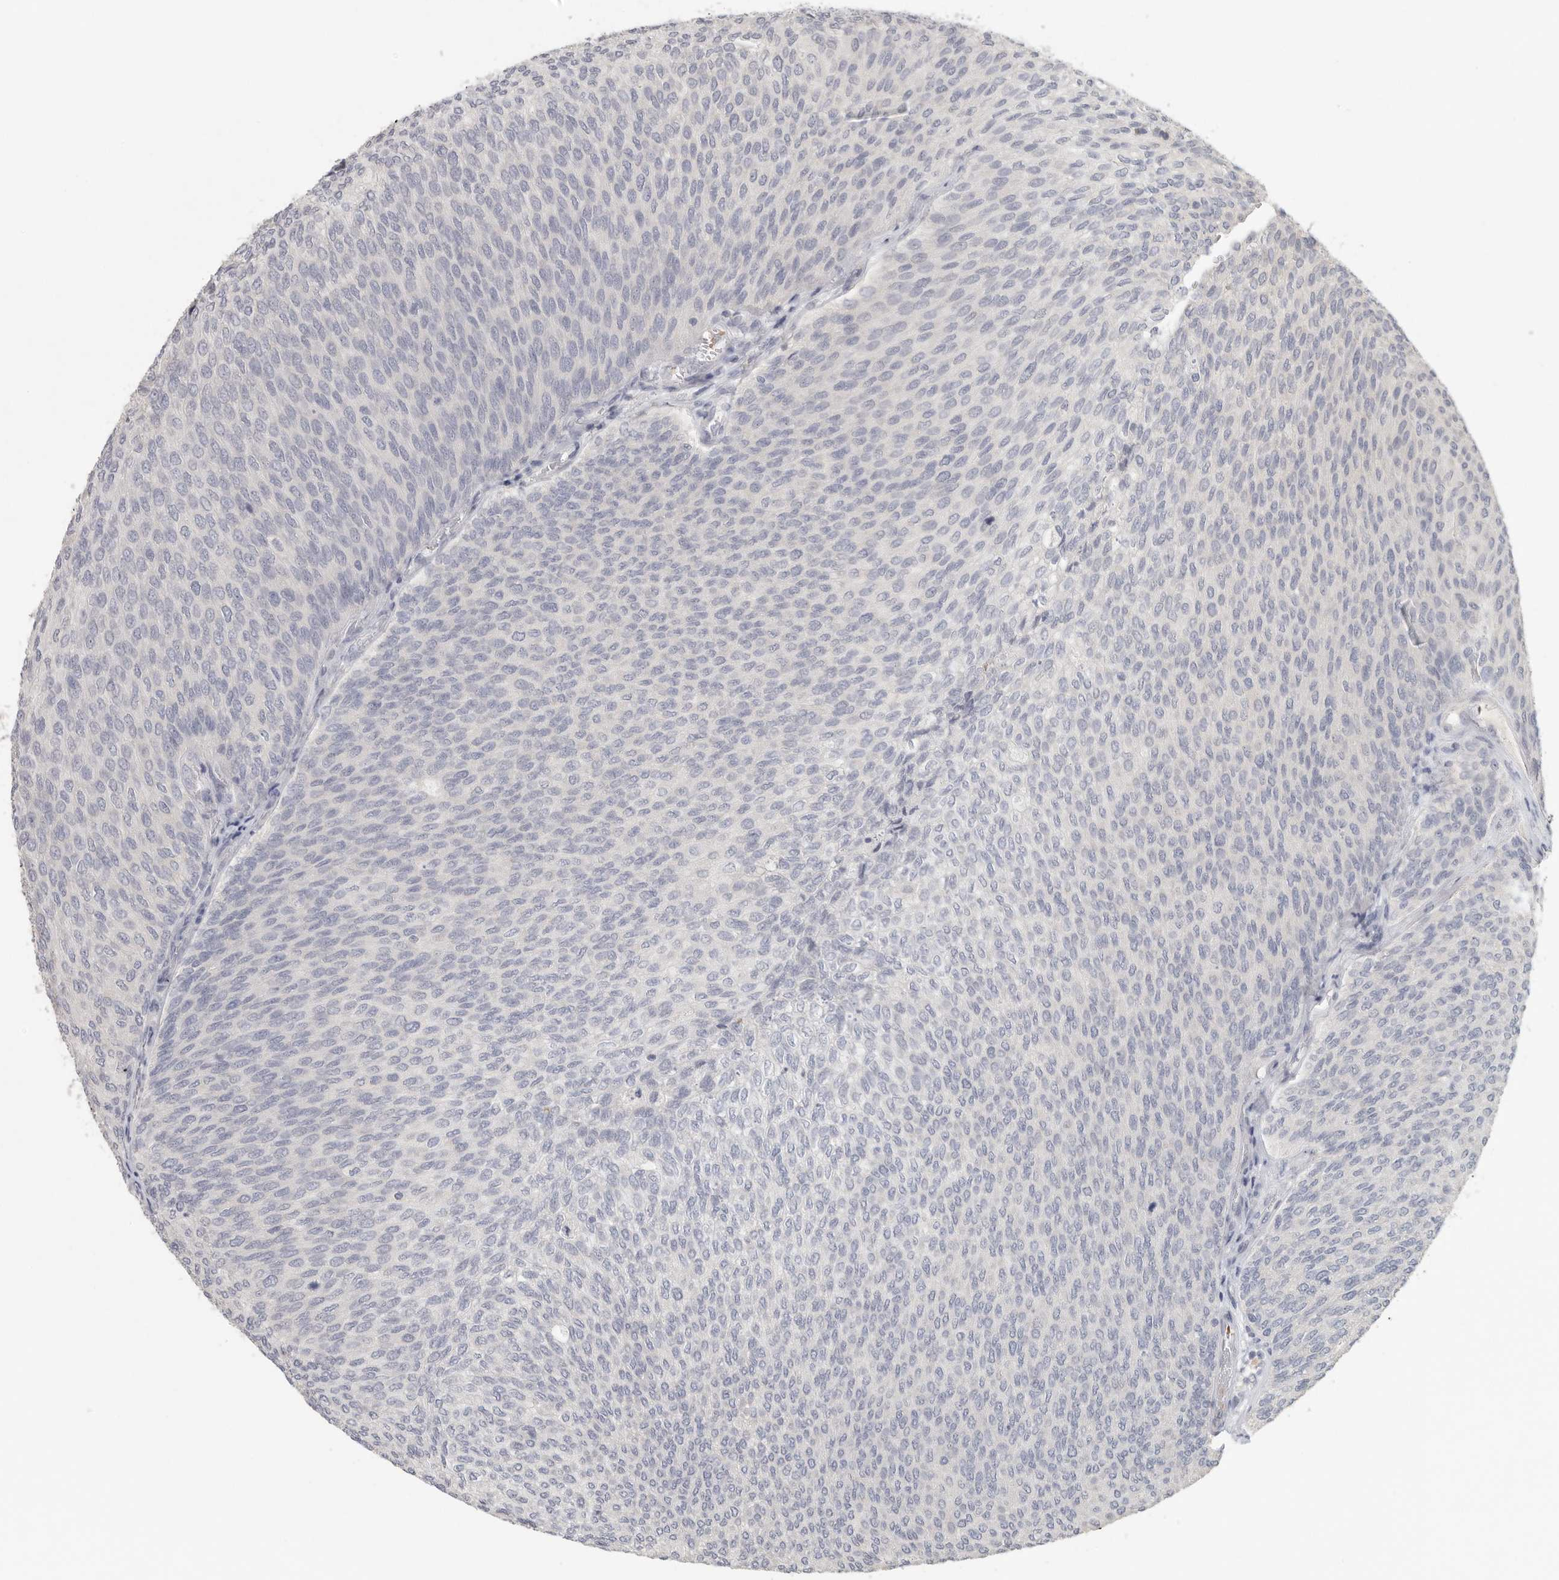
{"staining": {"intensity": "negative", "quantity": "none", "location": "none"}, "tissue": "urothelial cancer", "cell_type": "Tumor cells", "image_type": "cancer", "snomed": [{"axis": "morphology", "description": "Urothelial carcinoma, Low grade"}, {"axis": "topography", "description": "Urinary bladder"}], "caption": "A photomicrograph of human low-grade urothelial carcinoma is negative for staining in tumor cells. (DAB immunohistochemistry (IHC) with hematoxylin counter stain).", "gene": "DNAJC11", "patient": {"sex": "female", "age": 79}}